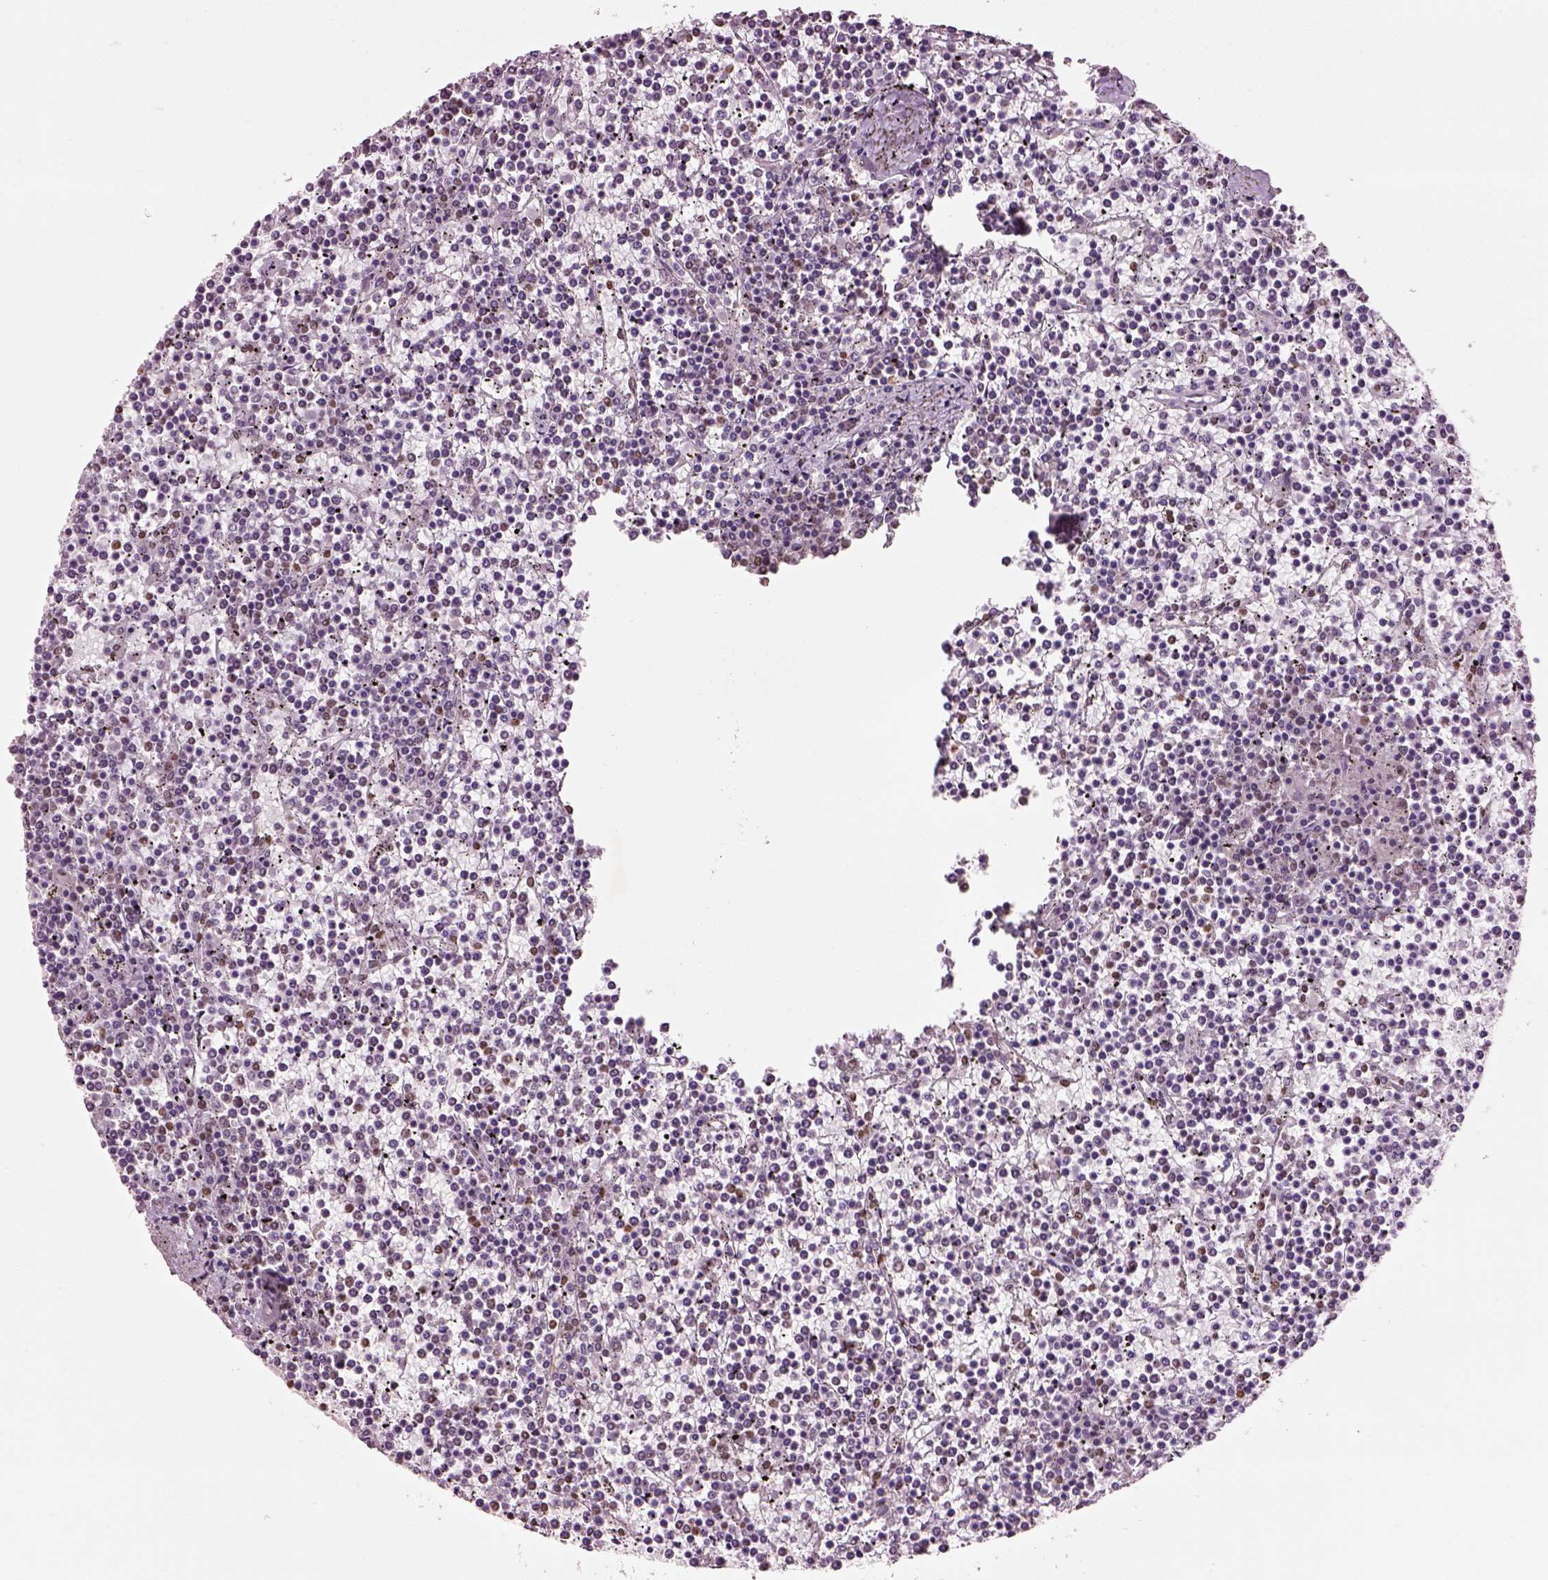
{"staining": {"intensity": "moderate", "quantity": "<25%", "location": "nuclear"}, "tissue": "lymphoma", "cell_type": "Tumor cells", "image_type": "cancer", "snomed": [{"axis": "morphology", "description": "Malignant lymphoma, non-Hodgkin's type, Low grade"}, {"axis": "topography", "description": "Spleen"}], "caption": "Brown immunohistochemical staining in human malignant lymphoma, non-Hodgkin's type (low-grade) reveals moderate nuclear positivity in about <25% of tumor cells.", "gene": "DDX3X", "patient": {"sex": "female", "age": 19}}